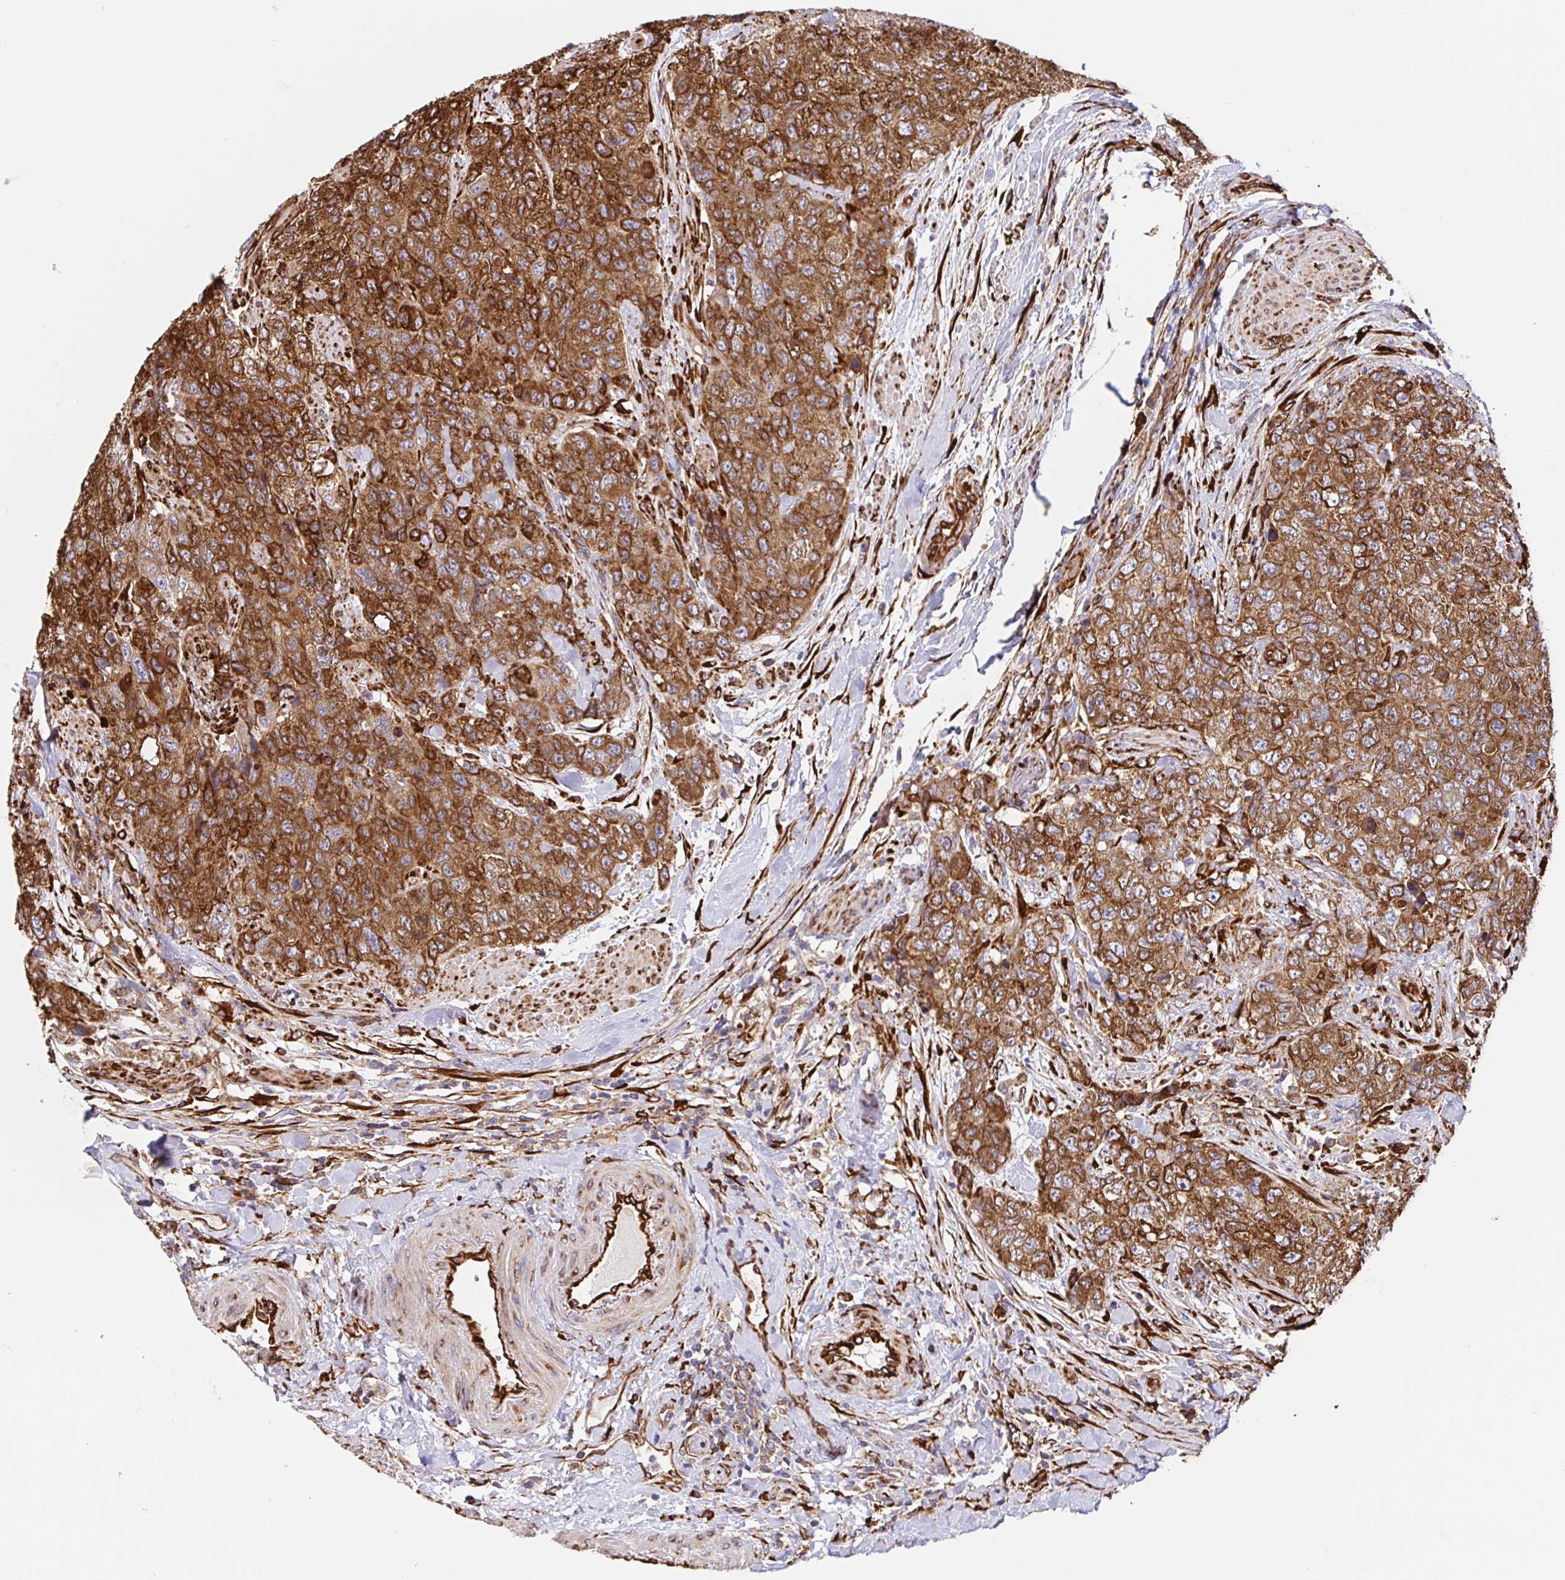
{"staining": {"intensity": "strong", "quantity": ">75%", "location": "cytoplasmic/membranous"}, "tissue": "urothelial cancer", "cell_type": "Tumor cells", "image_type": "cancer", "snomed": [{"axis": "morphology", "description": "Urothelial carcinoma, High grade"}, {"axis": "topography", "description": "Urinary bladder"}], "caption": "The micrograph displays a brown stain indicating the presence of a protein in the cytoplasmic/membranous of tumor cells in urothelial carcinoma (high-grade). (Stains: DAB in brown, nuclei in blue, Microscopy: brightfield microscopy at high magnification).", "gene": "MAOA", "patient": {"sex": "female", "age": 78}}